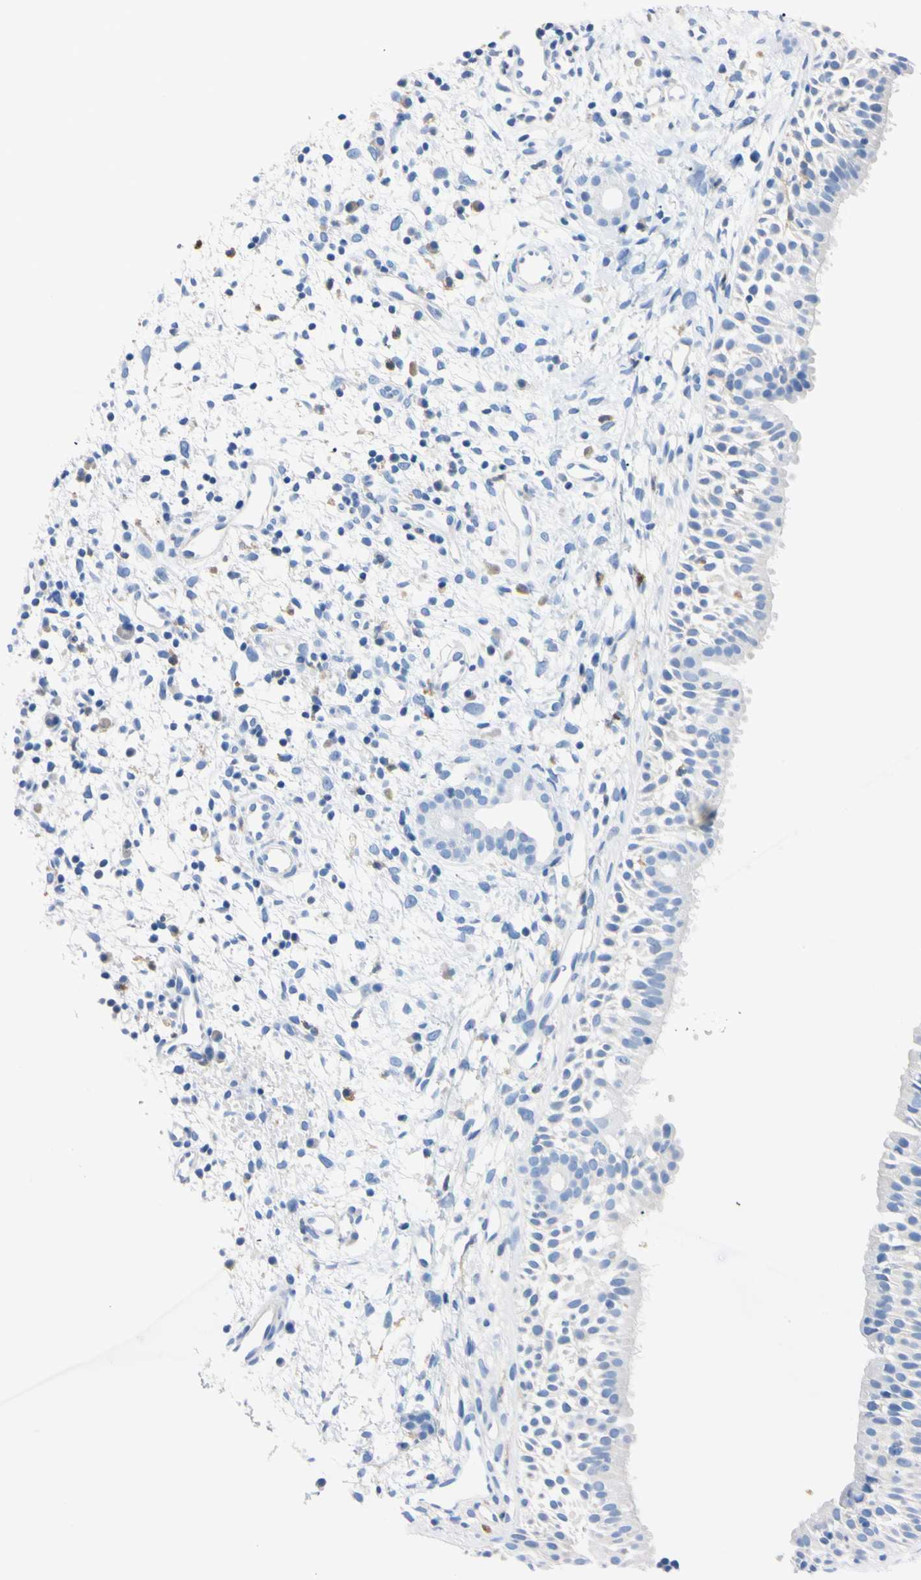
{"staining": {"intensity": "negative", "quantity": "none", "location": "none"}, "tissue": "nasopharynx", "cell_type": "Respiratory epithelial cells", "image_type": "normal", "snomed": [{"axis": "morphology", "description": "Normal tissue, NOS"}, {"axis": "topography", "description": "Nasopharynx"}], "caption": "DAB immunohistochemical staining of unremarkable human nasopharynx shows no significant positivity in respiratory epithelial cells. Brightfield microscopy of immunohistochemistry stained with DAB (brown) and hematoxylin (blue), captured at high magnification.", "gene": "NCF4", "patient": {"sex": "male", "age": 22}}